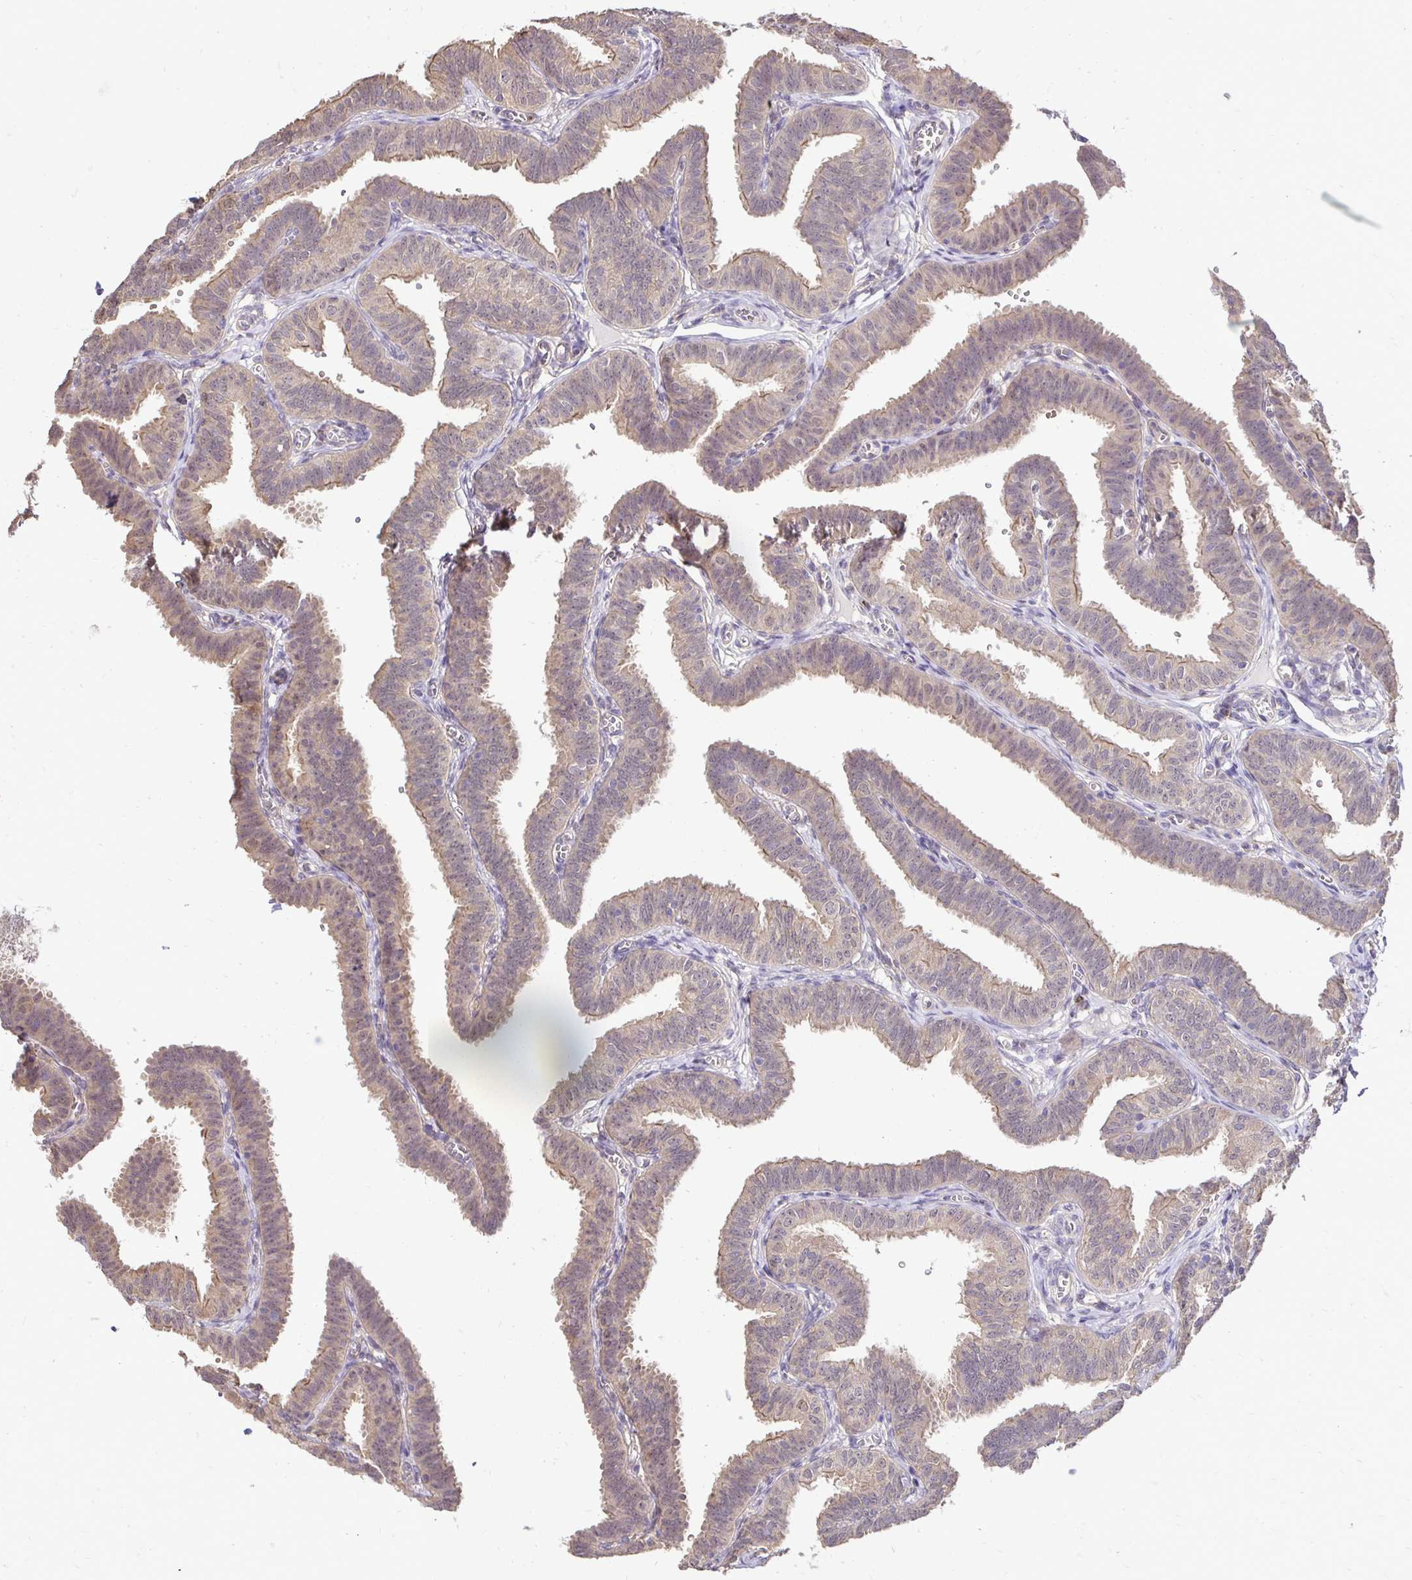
{"staining": {"intensity": "weak", "quantity": "25%-75%", "location": "cytoplasmic/membranous"}, "tissue": "fallopian tube", "cell_type": "Glandular cells", "image_type": "normal", "snomed": [{"axis": "morphology", "description": "Normal tissue, NOS"}, {"axis": "topography", "description": "Fallopian tube"}], "caption": "Immunohistochemical staining of normal fallopian tube reveals weak cytoplasmic/membranous protein staining in approximately 25%-75% of glandular cells.", "gene": "SLC9A1", "patient": {"sex": "female", "age": 25}}